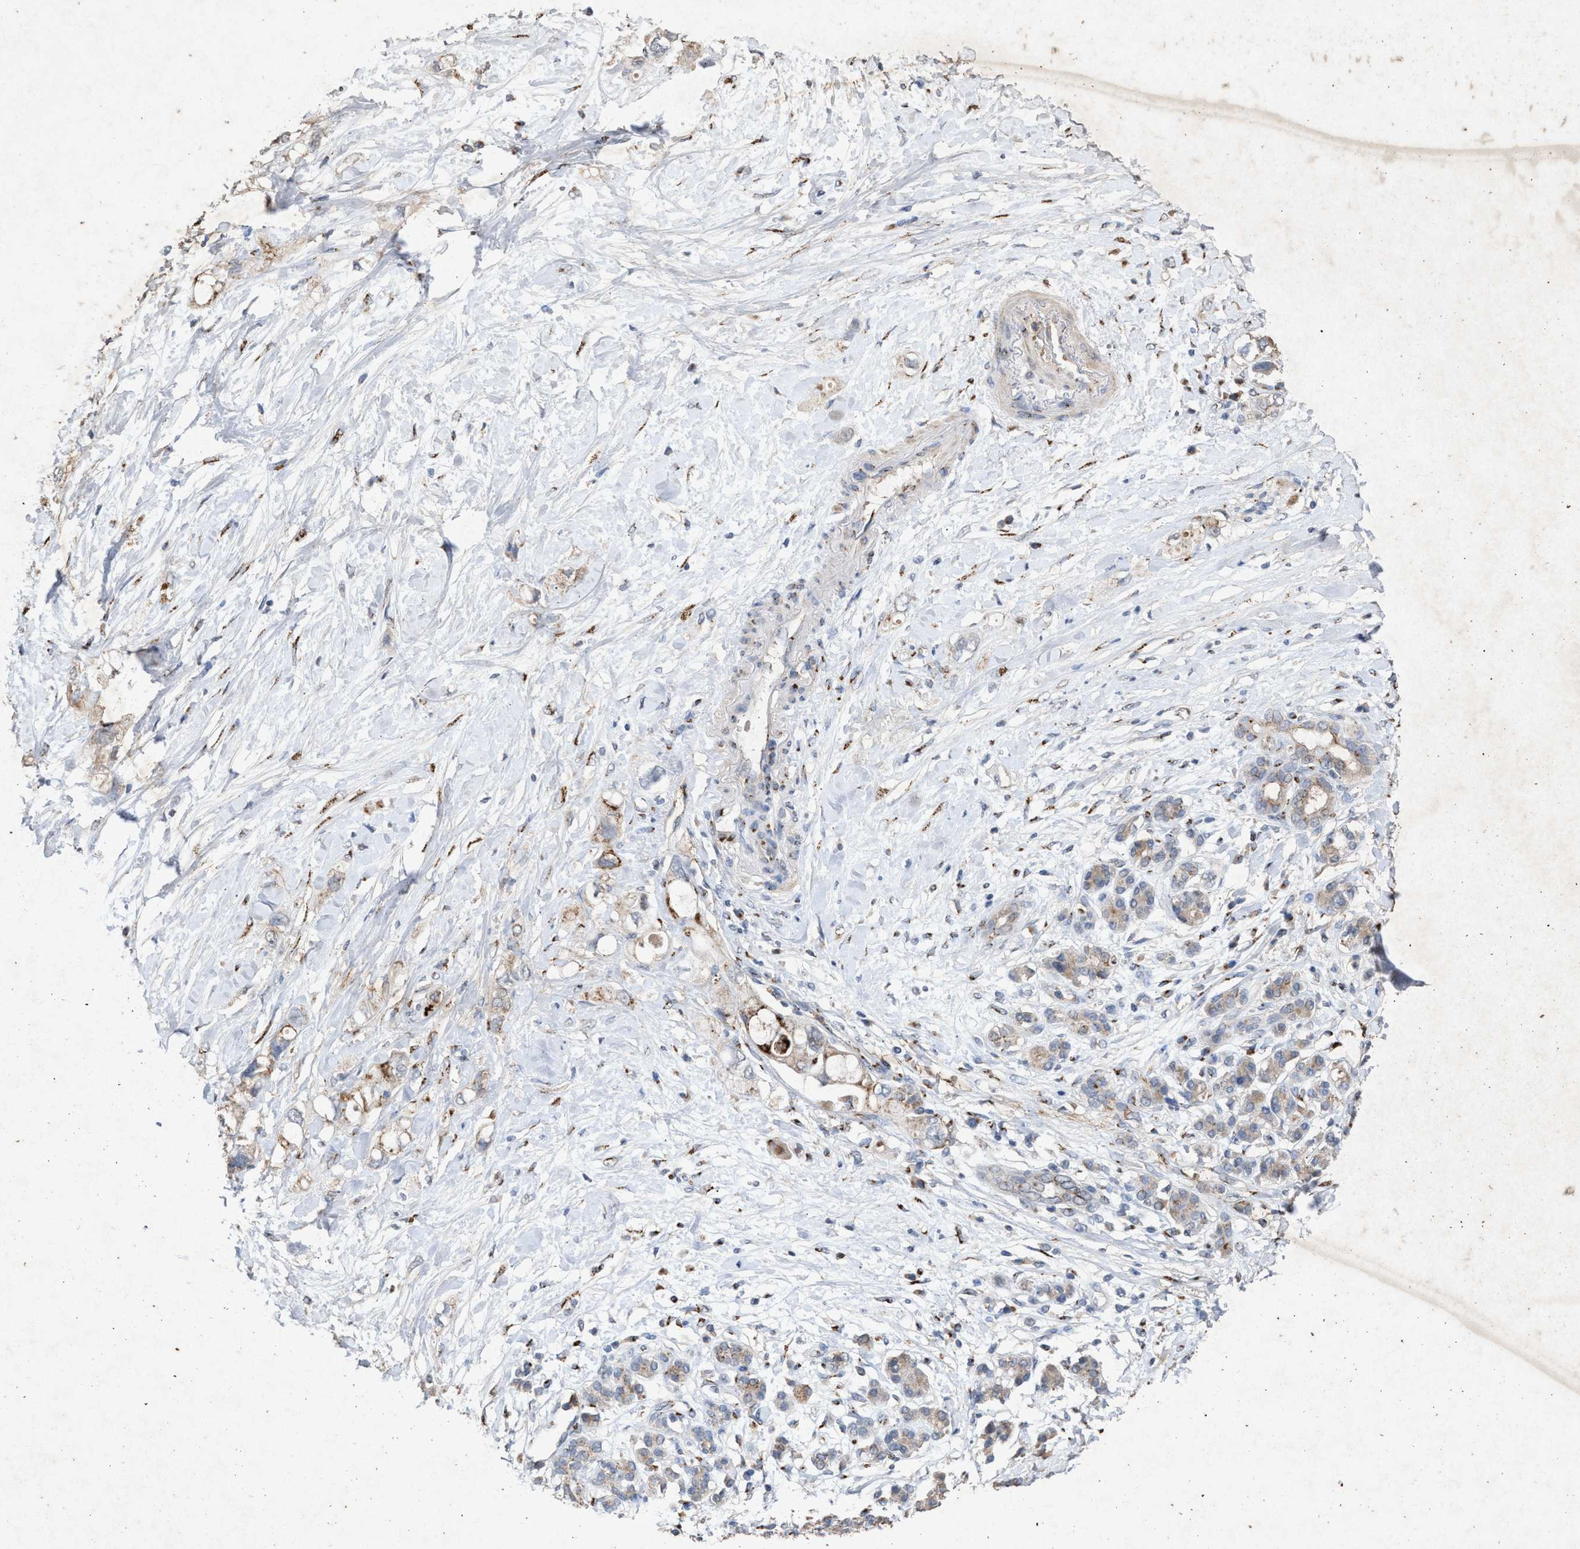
{"staining": {"intensity": "moderate", "quantity": "25%-75%", "location": "cytoplasmic/membranous"}, "tissue": "pancreatic cancer", "cell_type": "Tumor cells", "image_type": "cancer", "snomed": [{"axis": "morphology", "description": "Adenocarcinoma, NOS"}, {"axis": "topography", "description": "Pancreas"}], "caption": "Tumor cells display moderate cytoplasmic/membranous expression in about 25%-75% of cells in pancreatic adenocarcinoma.", "gene": "MAN2A1", "patient": {"sex": "female", "age": 56}}